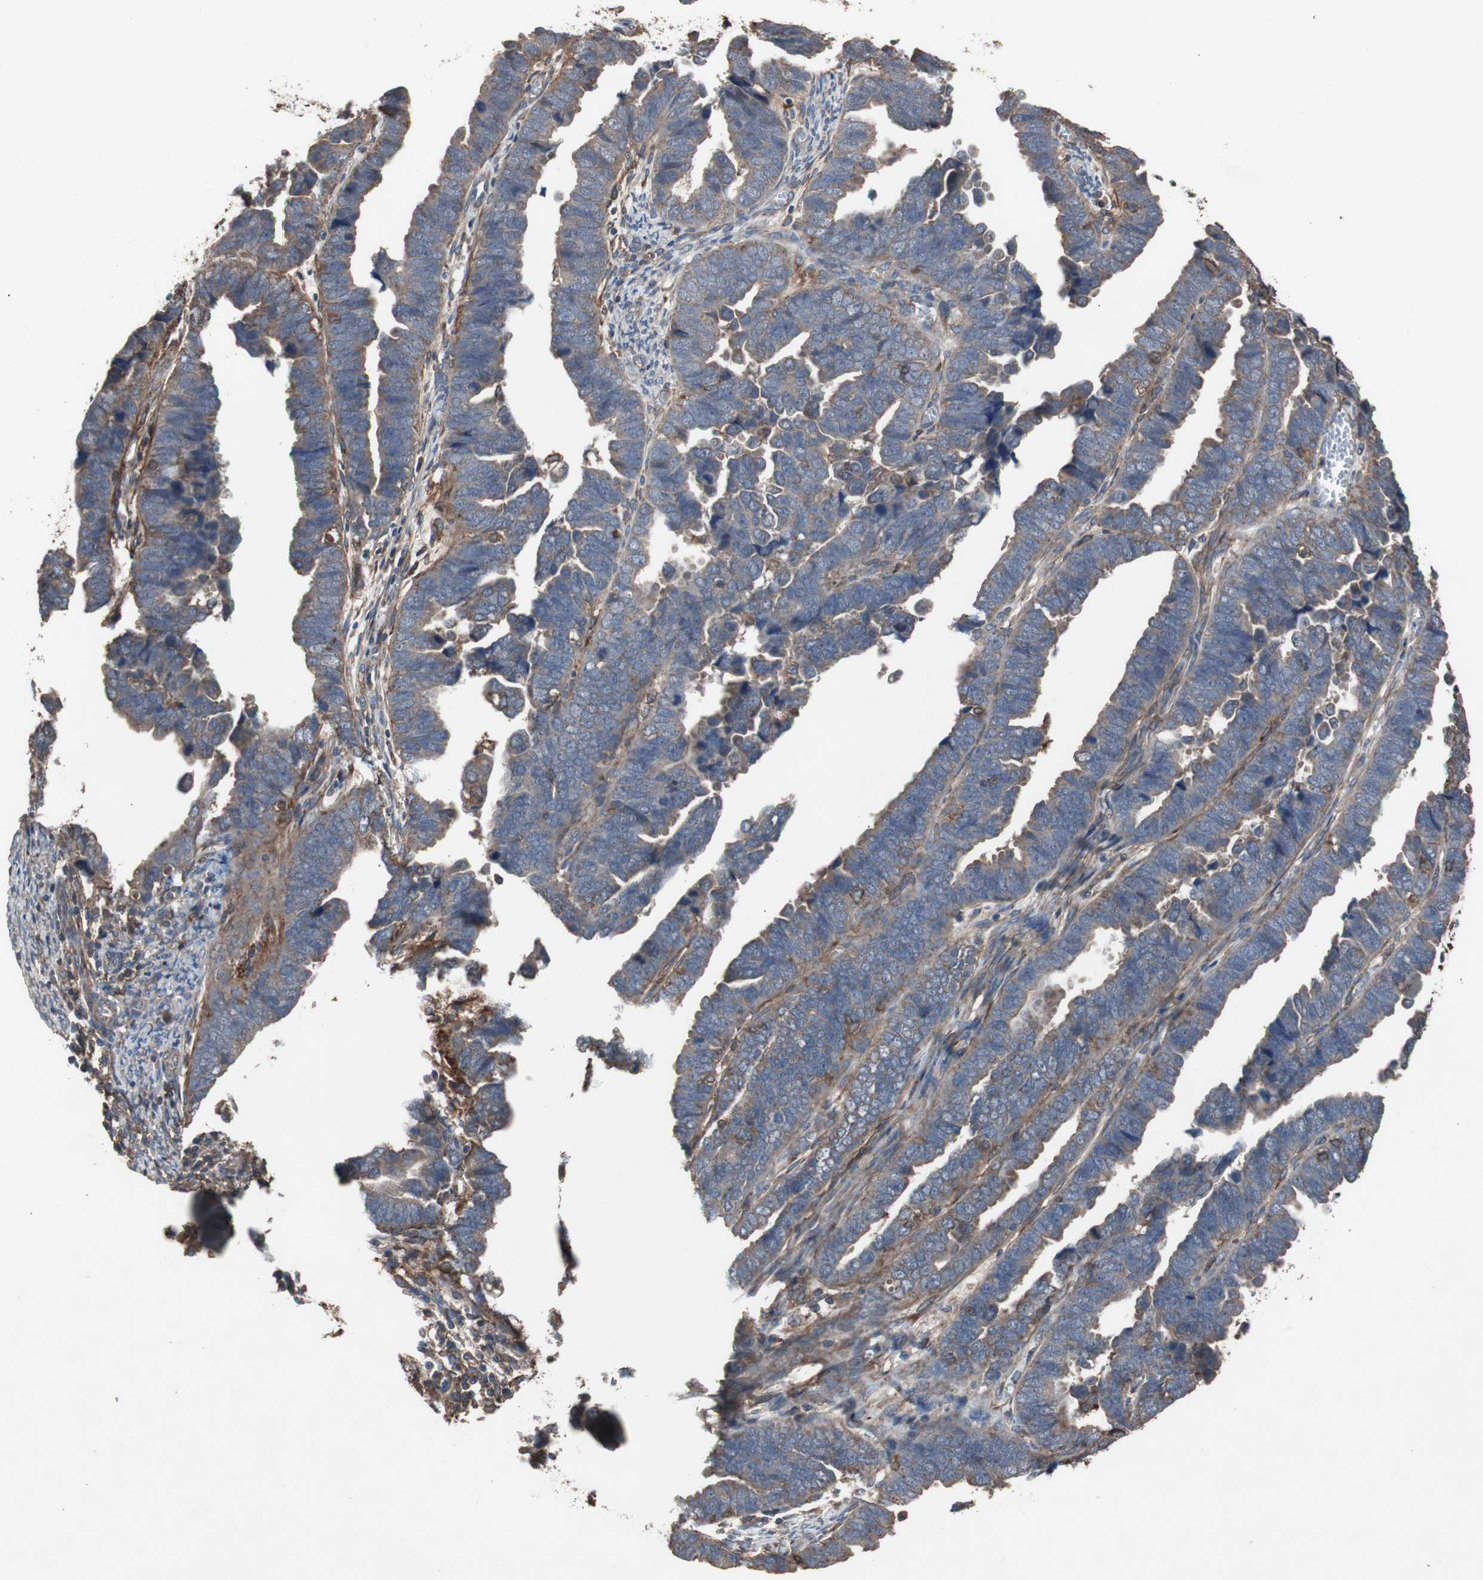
{"staining": {"intensity": "weak", "quantity": ">75%", "location": "cytoplasmic/membranous"}, "tissue": "endometrial cancer", "cell_type": "Tumor cells", "image_type": "cancer", "snomed": [{"axis": "morphology", "description": "Adenocarcinoma, NOS"}, {"axis": "topography", "description": "Endometrium"}], "caption": "A brown stain shows weak cytoplasmic/membranous staining of a protein in endometrial adenocarcinoma tumor cells.", "gene": "COL6A2", "patient": {"sex": "female", "age": 75}}